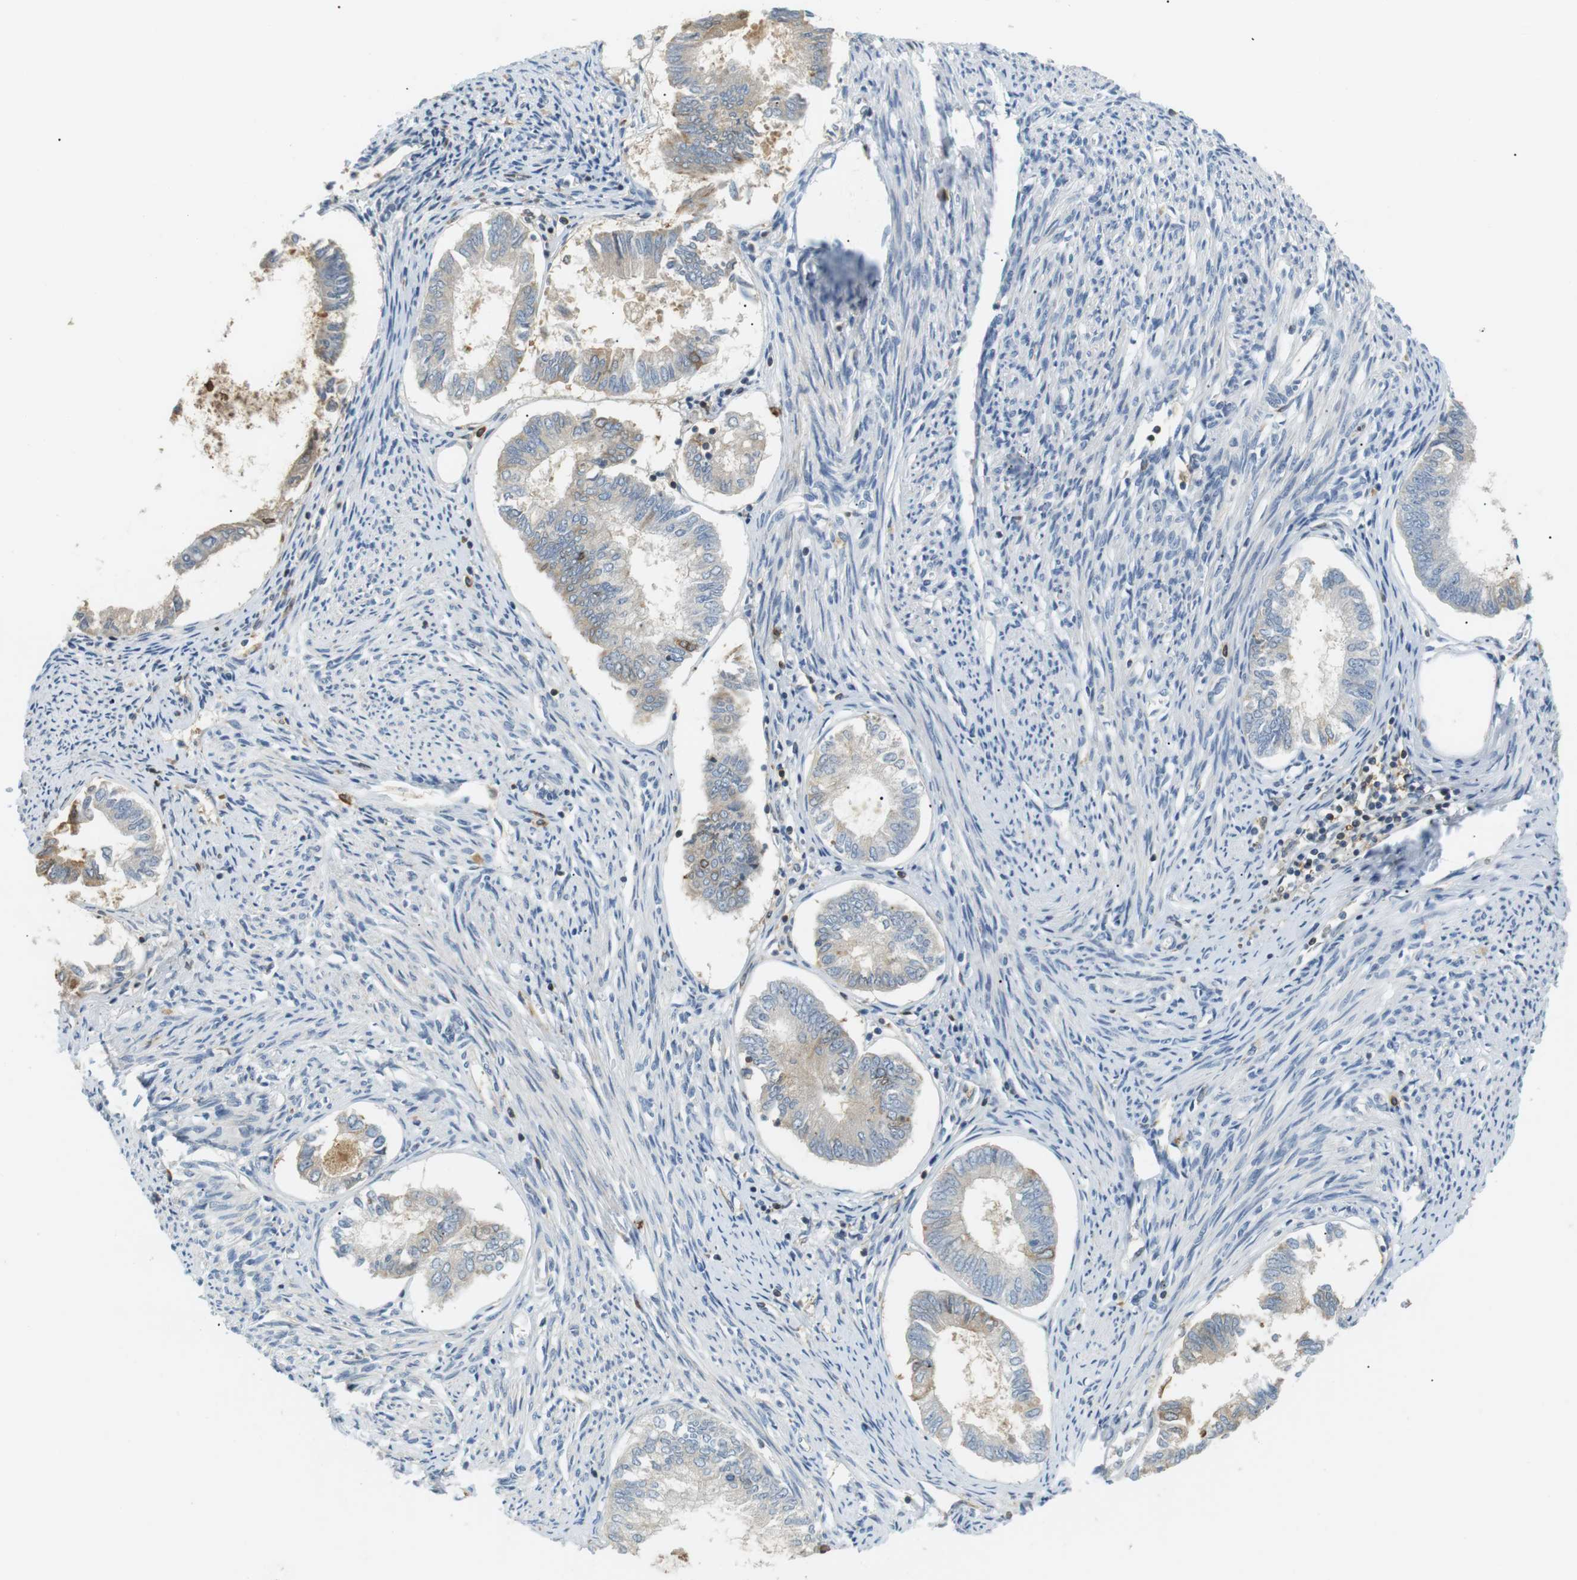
{"staining": {"intensity": "weak", "quantity": "<25%", "location": "cytoplasmic/membranous"}, "tissue": "endometrial cancer", "cell_type": "Tumor cells", "image_type": "cancer", "snomed": [{"axis": "morphology", "description": "Adenocarcinoma, NOS"}, {"axis": "topography", "description": "Endometrium"}], "caption": "Tumor cells are negative for protein expression in human adenocarcinoma (endometrial).", "gene": "P2RY1", "patient": {"sex": "female", "age": 86}}